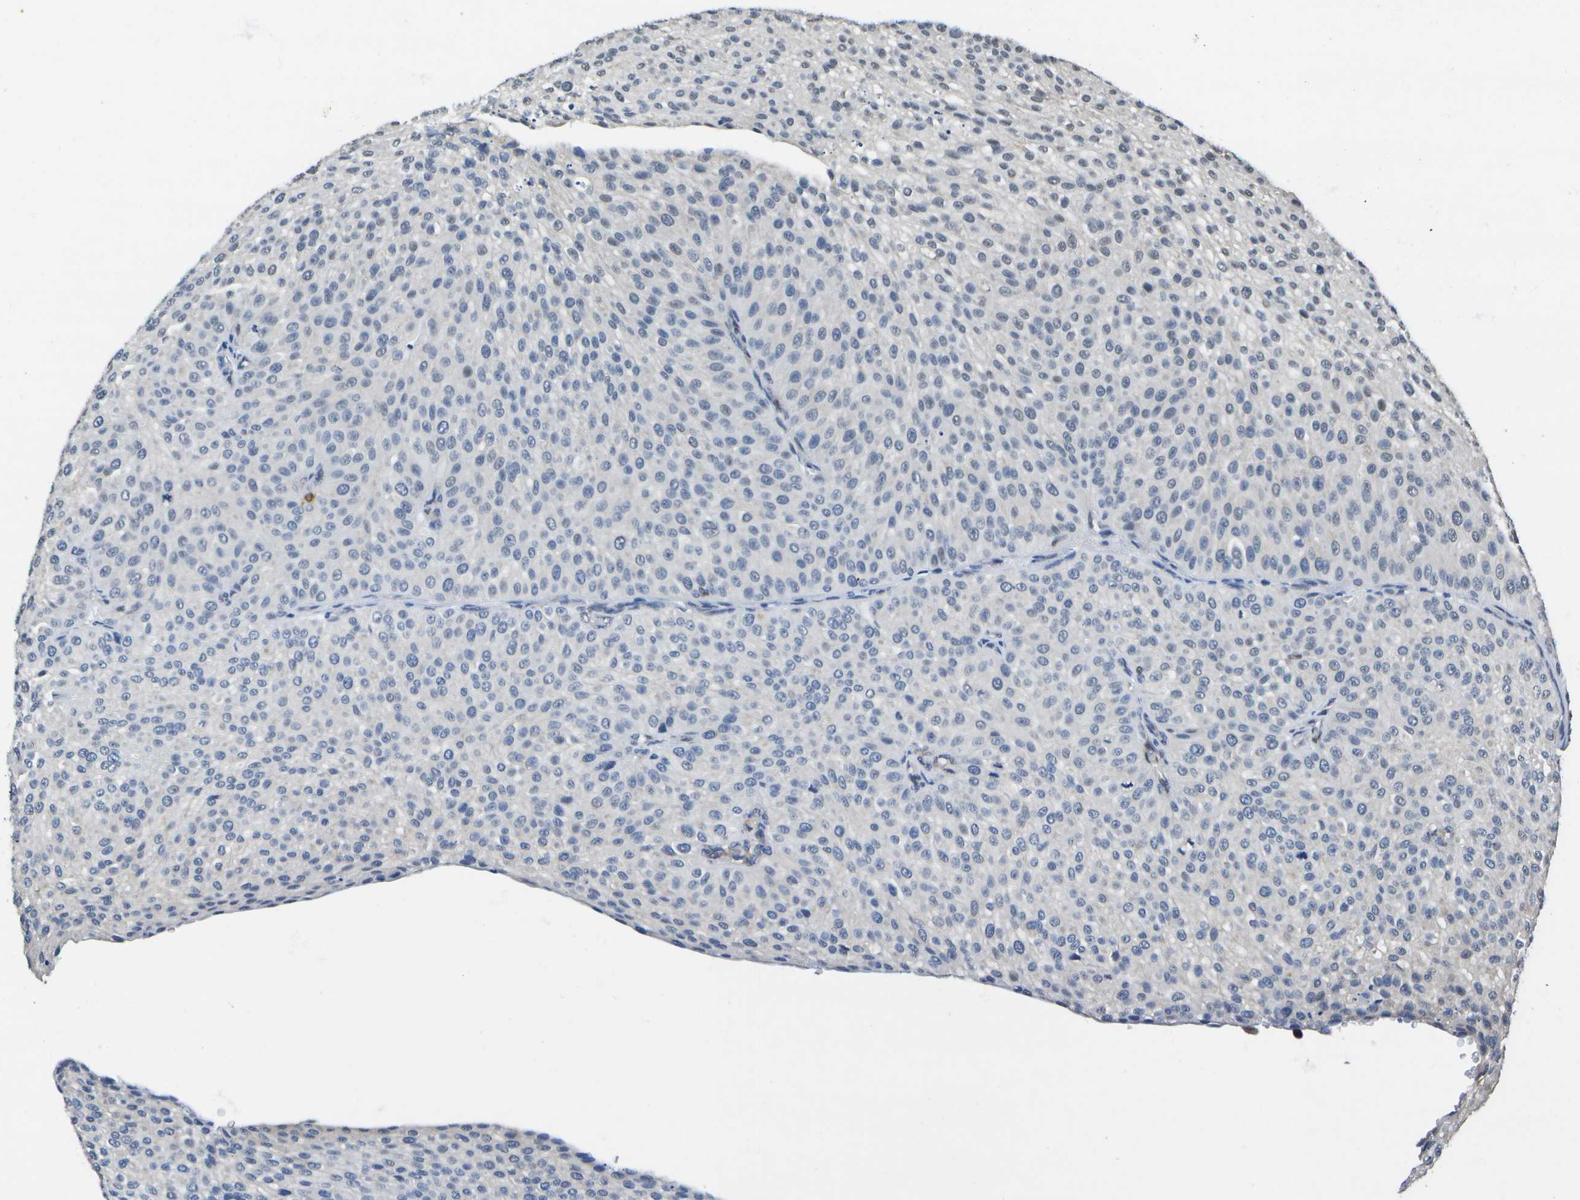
{"staining": {"intensity": "negative", "quantity": "none", "location": "none"}, "tissue": "urothelial cancer", "cell_type": "Tumor cells", "image_type": "cancer", "snomed": [{"axis": "morphology", "description": "Urothelial carcinoma, Low grade"}, {"axis": "topography", "description": "Smooth muscle"}, {"axis": "topography", "description": "Urinary bladder"}], "caption": "DAB immunohistochemical staining of human urothelial cancer displays no significant positivity in tumor cells. Brightfield microscopy of immunohistochemistry (IHC) stained with DAB (brown) and hematoxylin (blue), captured at high magnification.", "gene": "DSE", "patient": {"sex": "male", "age": 60}}